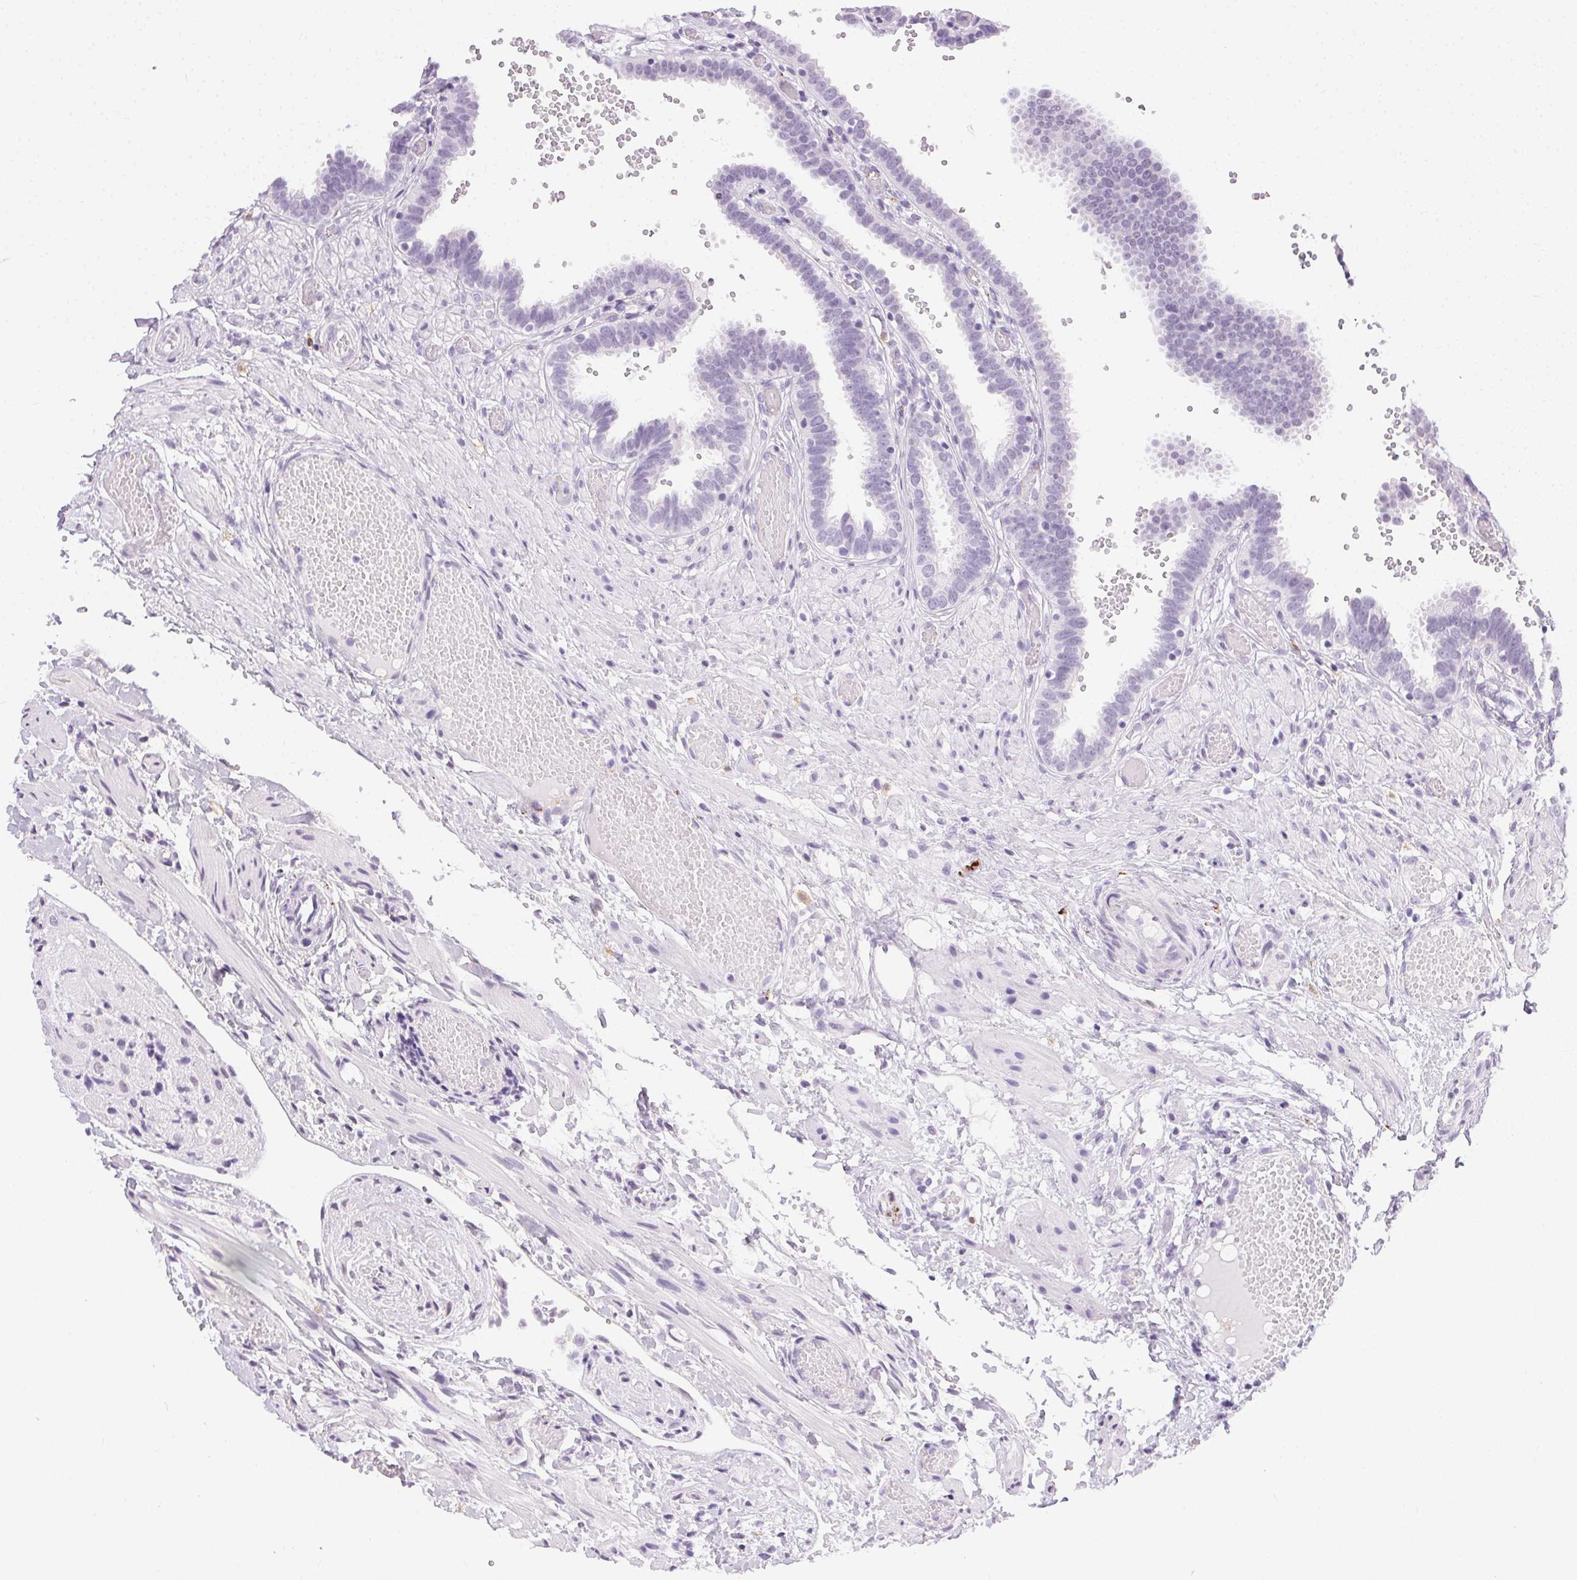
{"staining": {"intensity": "negative", "quantity": "none", "location": "none"}, "tissue": "fallopian tube", "cell_type": "Glandular cells", "image_type": "normal", "snomed": [{"axis": "morphology", "description": "Normal tissue, NOS"}, {"axis": "topography", "description": "Fallopian tube"}], "caption": "High power microscopy histopathology image of an immunohistochemistry (IHC) image of unremarkable fallopian tube, revealing no significant positivity in glandular cells.", "gene": "CADPS", "patient": {"sex": "female", "age": 37}}